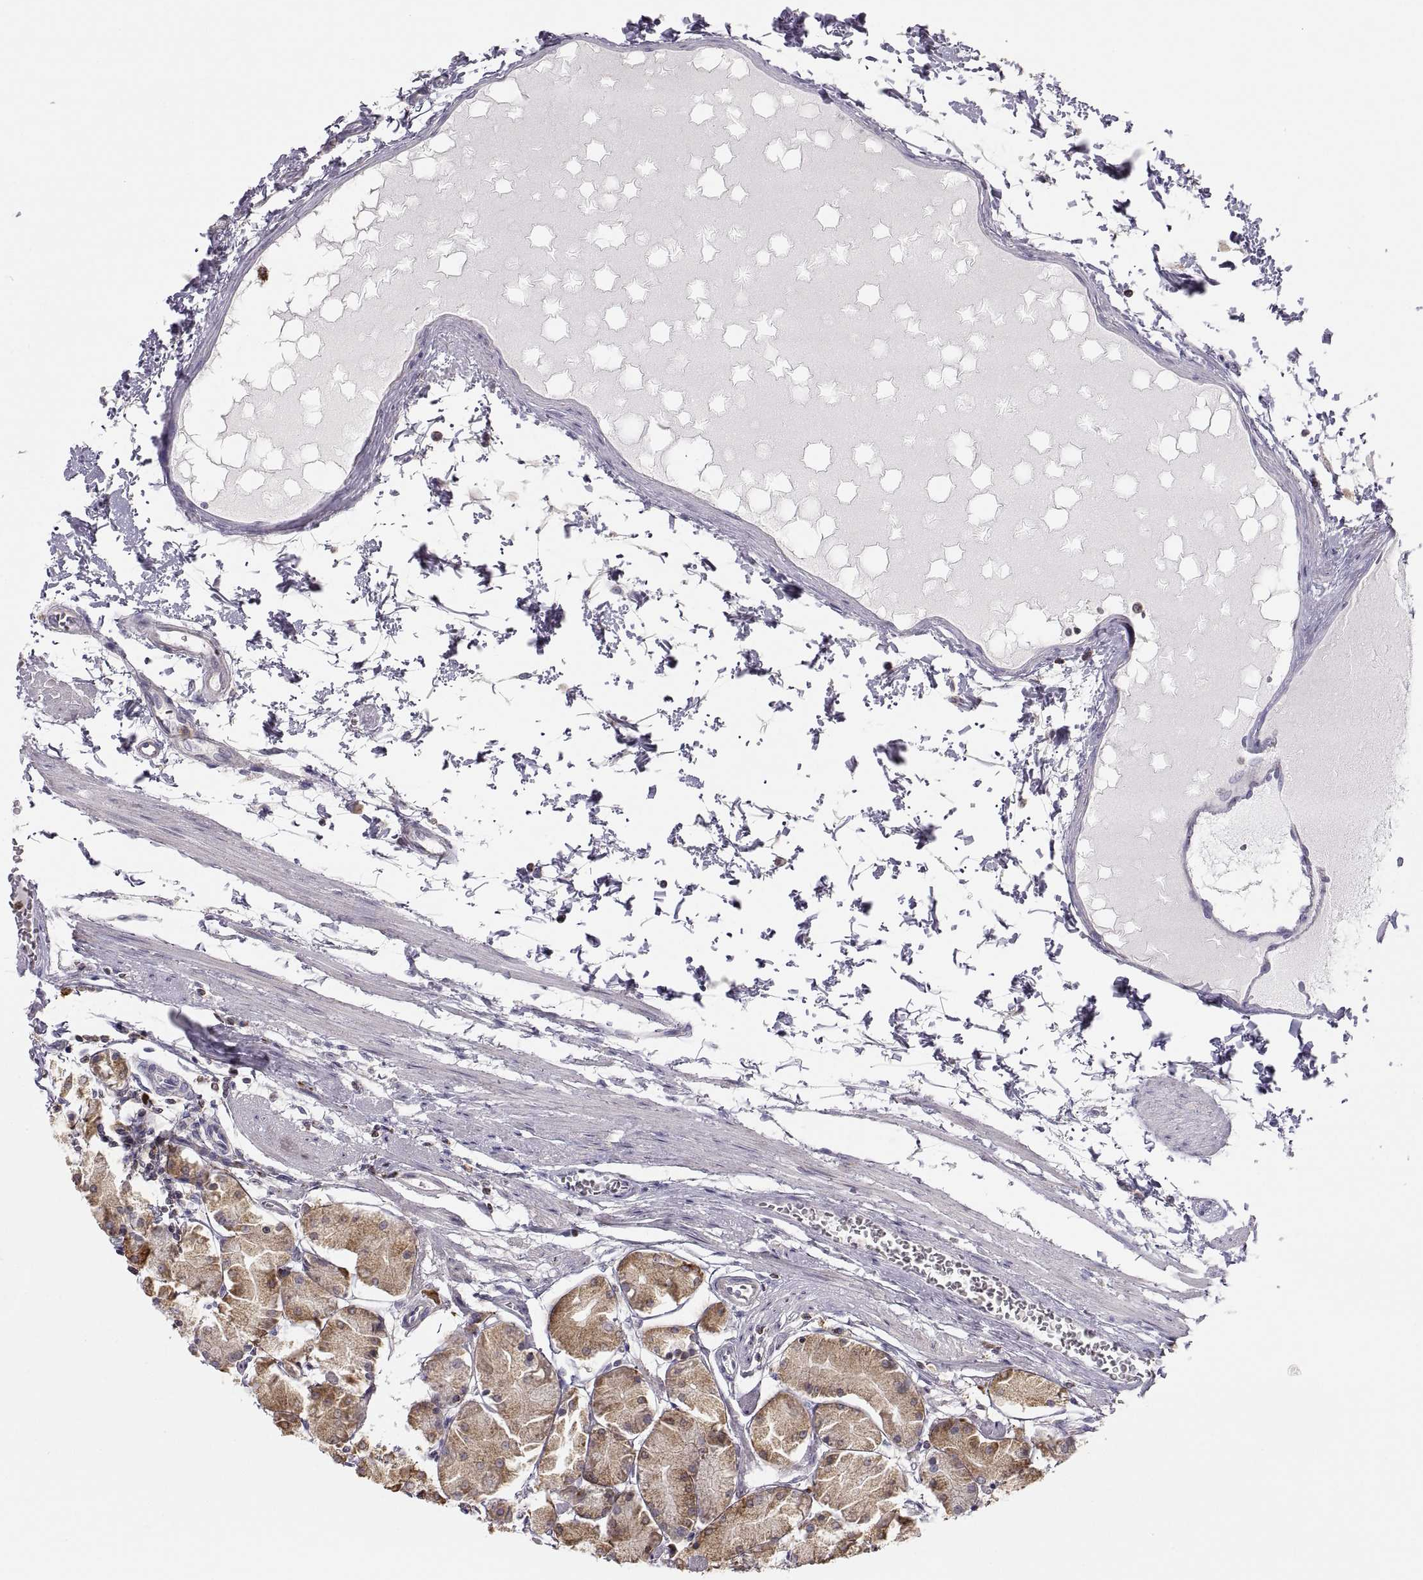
{"staining": {"intensity": "strong", "quantity": "25%-75%", "location": "cytoplasmic/membranous"}, "tissue": "stomach", "cell_type": "Glandular cells", "image_type": "normal", "snomed": [{"axis": "morphology", "description": "Normal tissue, NOS"}, {"axis": "topography", "description": "Stomach, upper"}], "caption": "DAB (3,3'-diaminobenzidine) immunohistochemical staining of normal stomach displays strong cytoplasmic/membranous protein expression in about 25%-75% of glandular cells.", "gene": "ERO1A", "patient": {"sex": "male", "age": 60}}